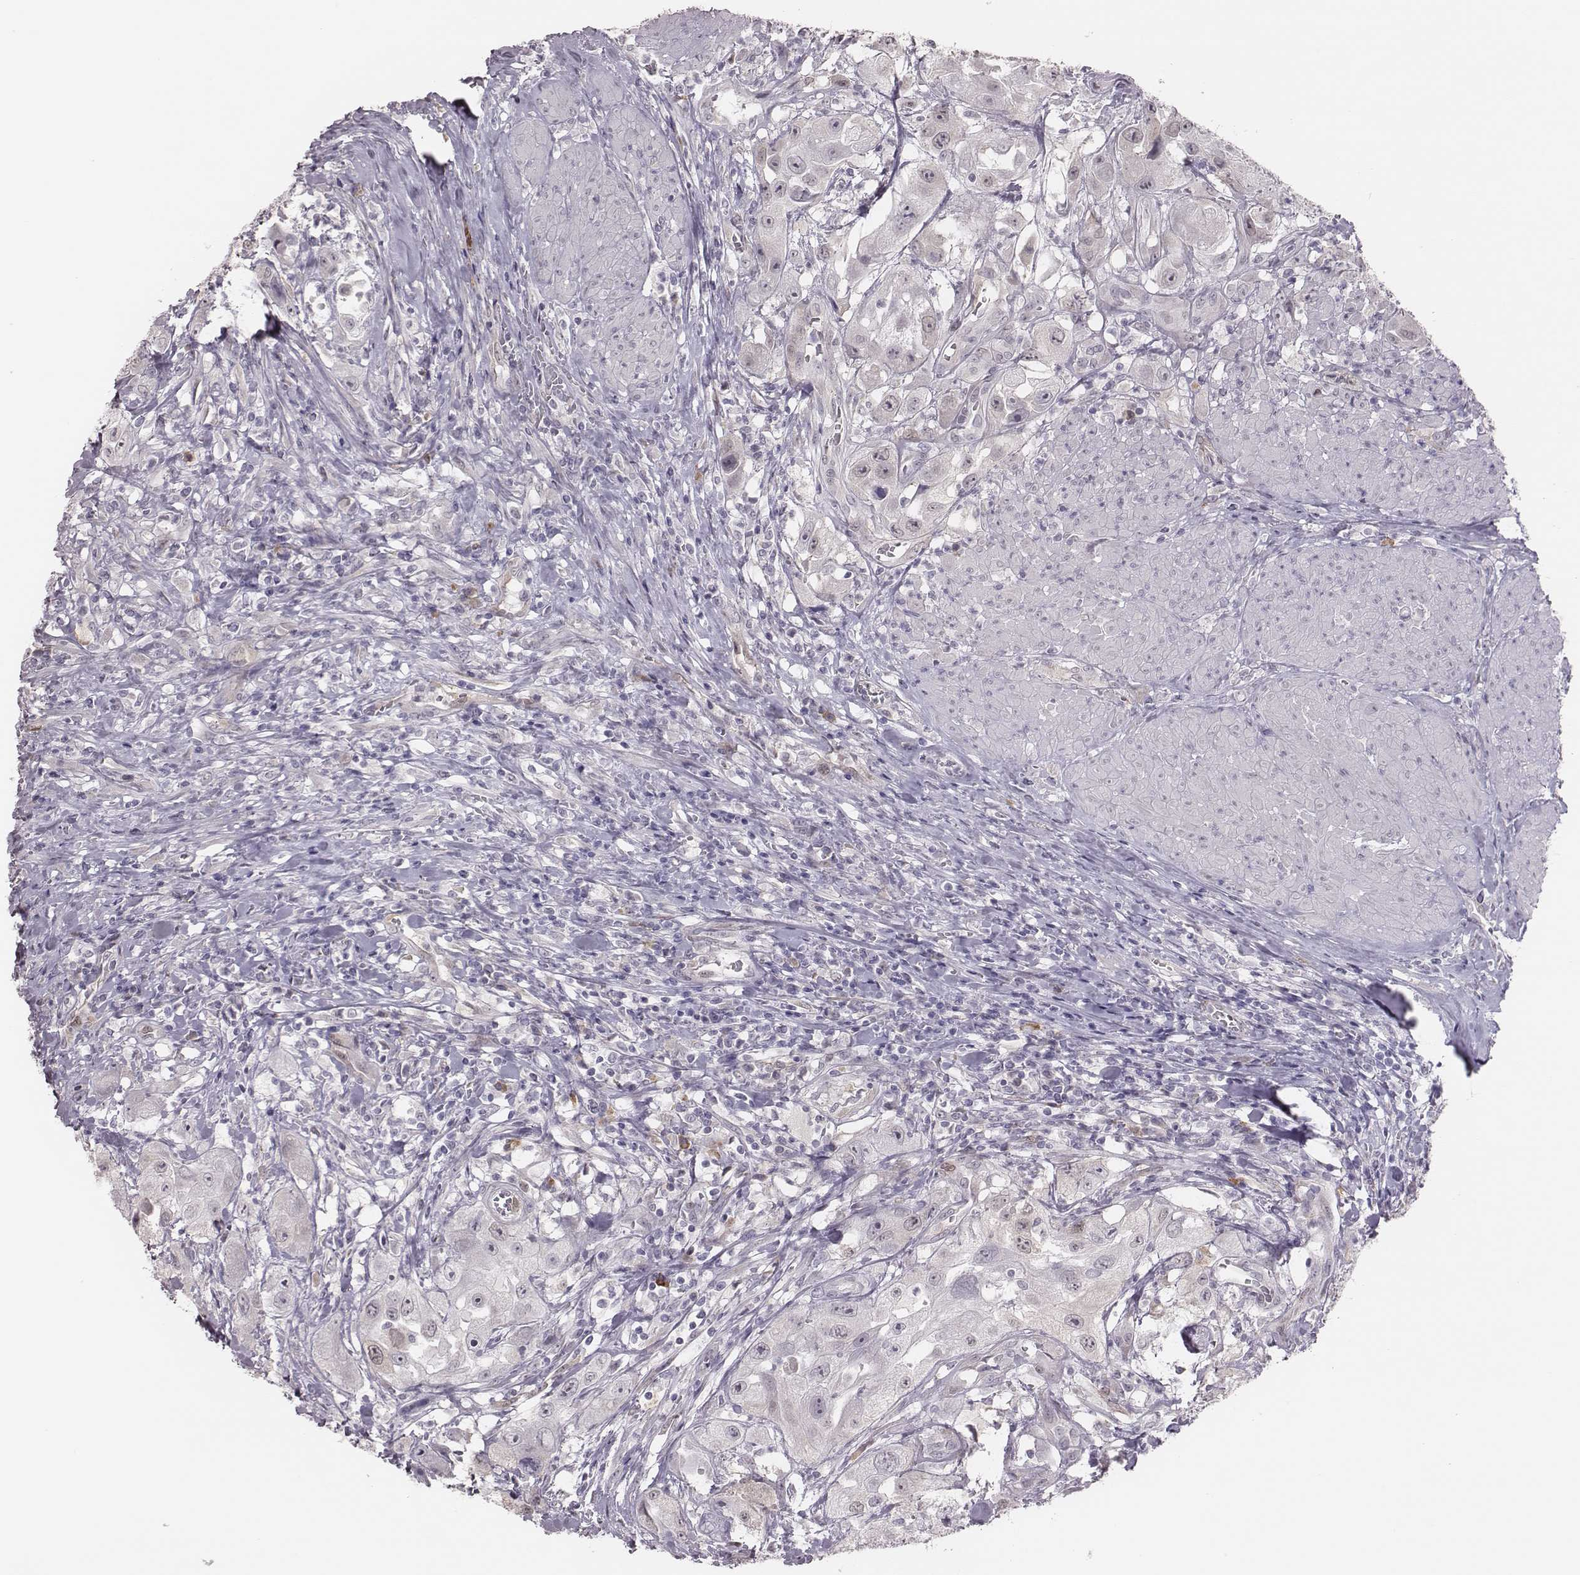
{"staining": {"intensity": "negative", "quantity": "none", "location": "none"}, "tissue": "urothelial cancer", "cell_type": "Tumor cells", "image_type": "cancer", "snomed": [{"axis": "morphology", "description": "Urothelial carcinoma, High grade"}, {"axis": "topography", "description": "Urinary bladder"}], "caption": "This is an immunohistochemistry (IHC) histopathology image of human high-grade urothelial carcinoma. There is no expression in tumor cells.", "gene": "PBK", "patient": {"sex": "male", "age": 79}}